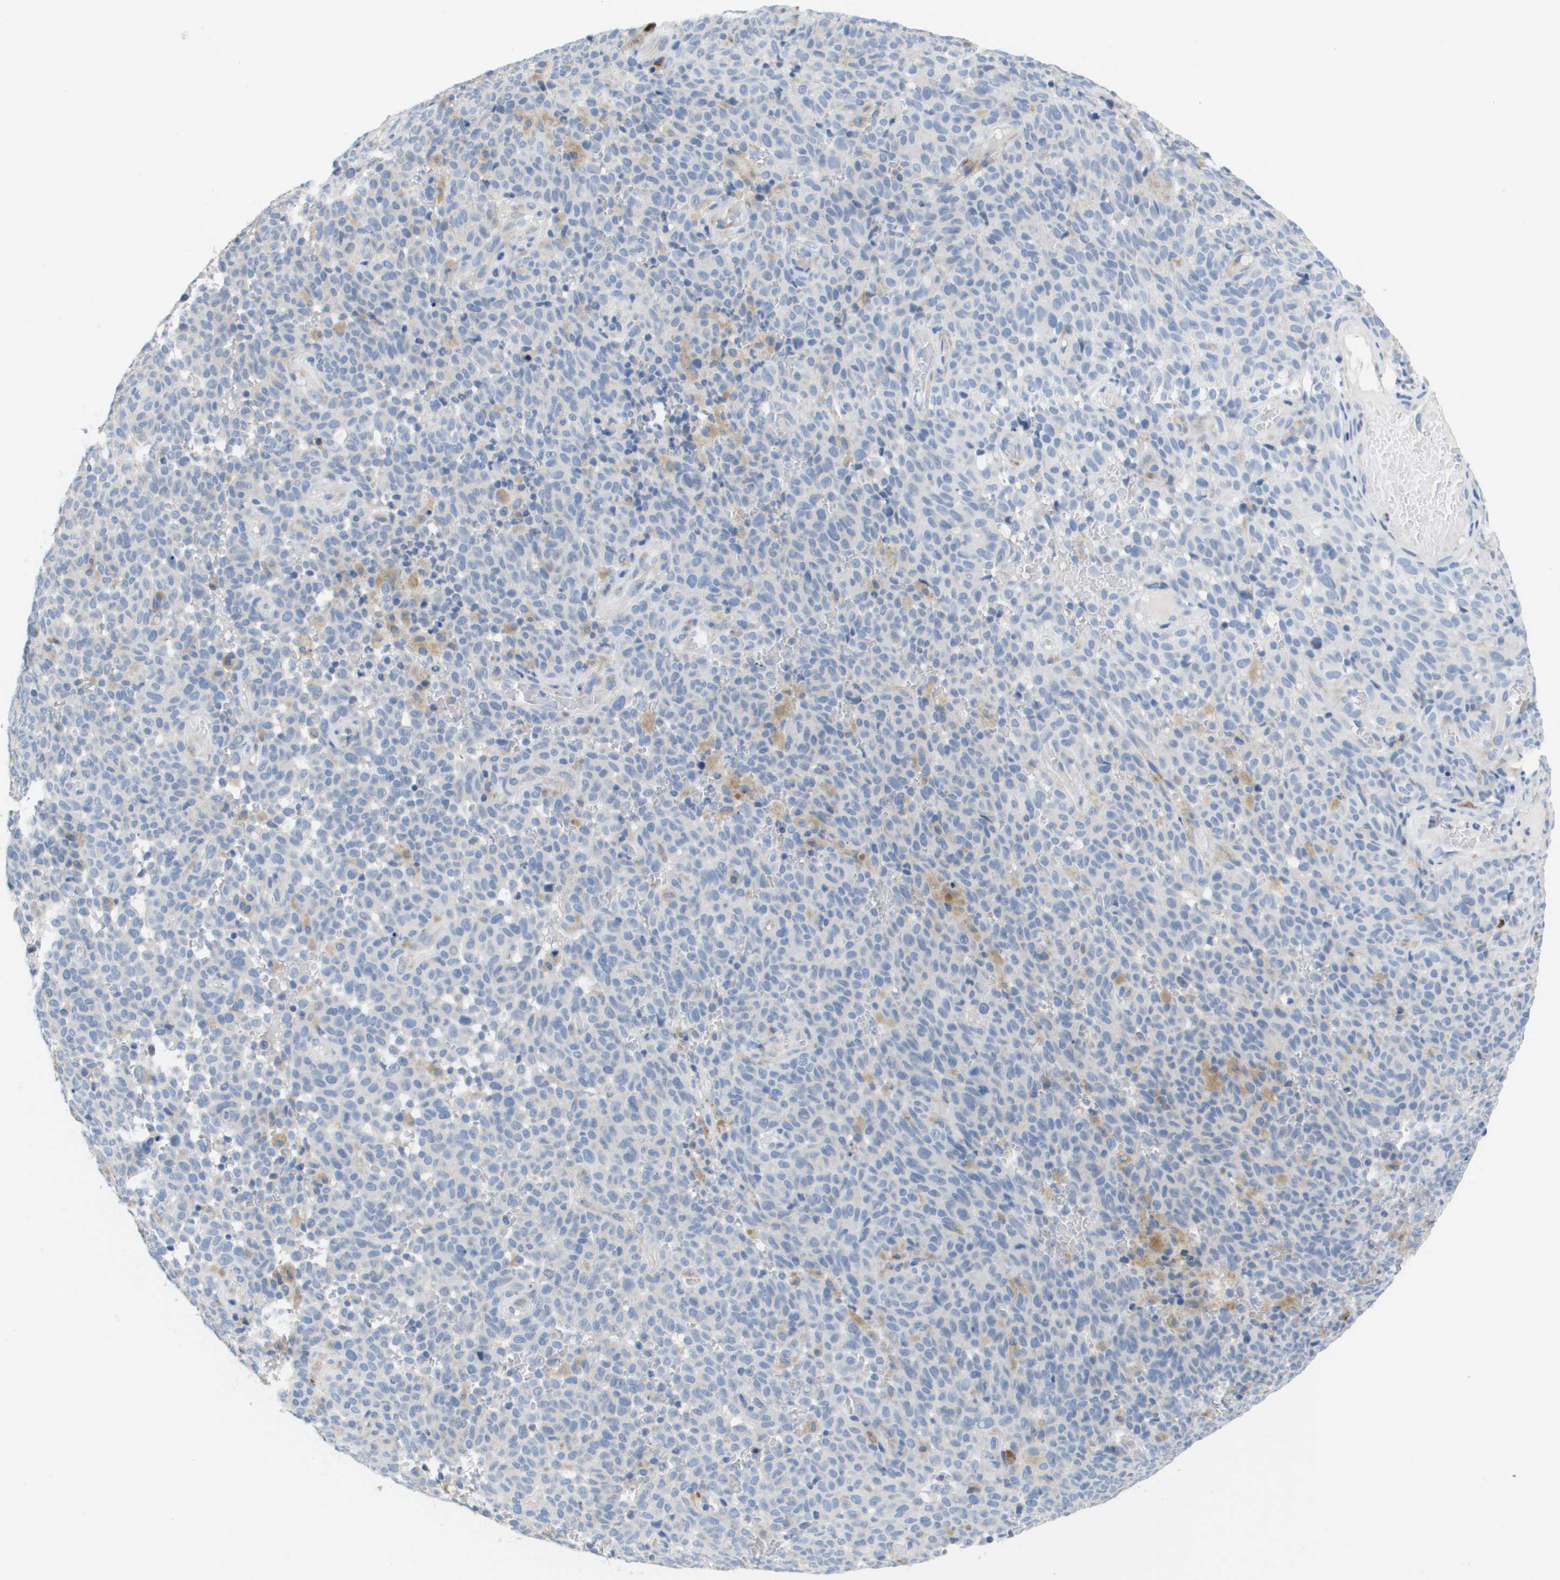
{"staining": {"intensity": "negative", "quantity": "none", "location": "none"}, "tissue": "melanoma", "cell_type": "Tumor cells", "image_type": "cancer", "snomed": [{"axis": "morphology", "description": "Malignant melanoma, NOS"}, {"axis": "topography", "description": "Skin"}], "caption": "The photomicrograph shows no staining of tumor cells in melanoma.", "gene": "CD3G", "patient": {"sex": "female", "age": 82}}